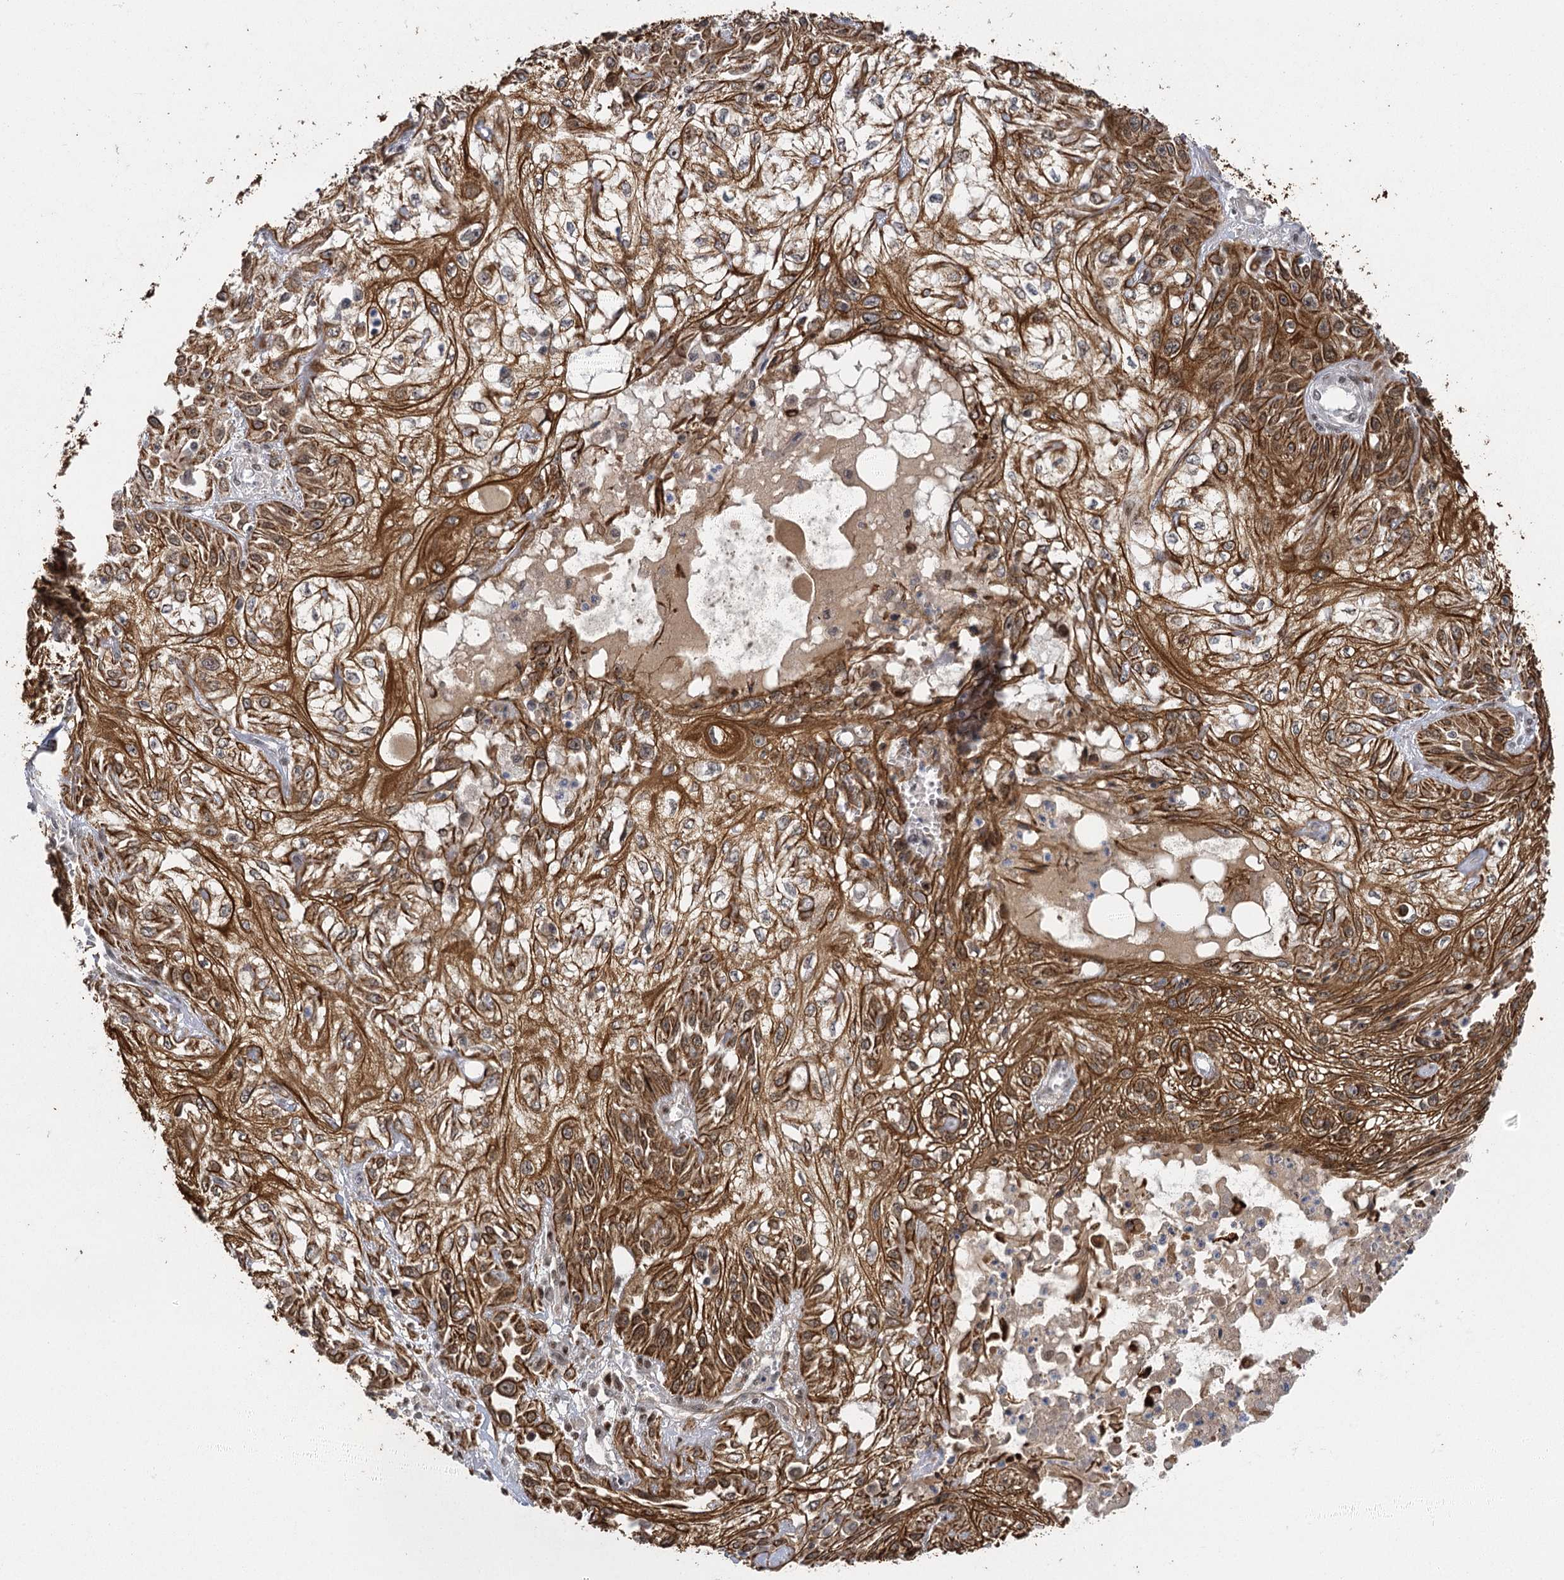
{"staining": {"intensity": "strong", "quantity": ">75%", "location": "cytoplasmic/membranous"}, "tissue": "skin cancer", "cell_type": "Tumor cells", "image_type": "cancer", "snomed": [{"axis": "morphology", "description": "Squamous cell carcinoma, NOS"}, {"axis": "morphology", "description": "Squamous cell carcinoma, metastatic, NOS"}, {"axis": "topography", "description": "Skin"}, {"axis": "topography", "description": "Lymph node"}], "caption": "Immunohistochemistry (IHC) image of skin metastatic squamous cell carcinoma stained for a protein (brown), which demonstrates high levels of strong cytoplasmic/membranous positivity in approximately >75% of tumor cells.", "gene": "IL11RA", "patient": {"sex": "male", "age": 75}}